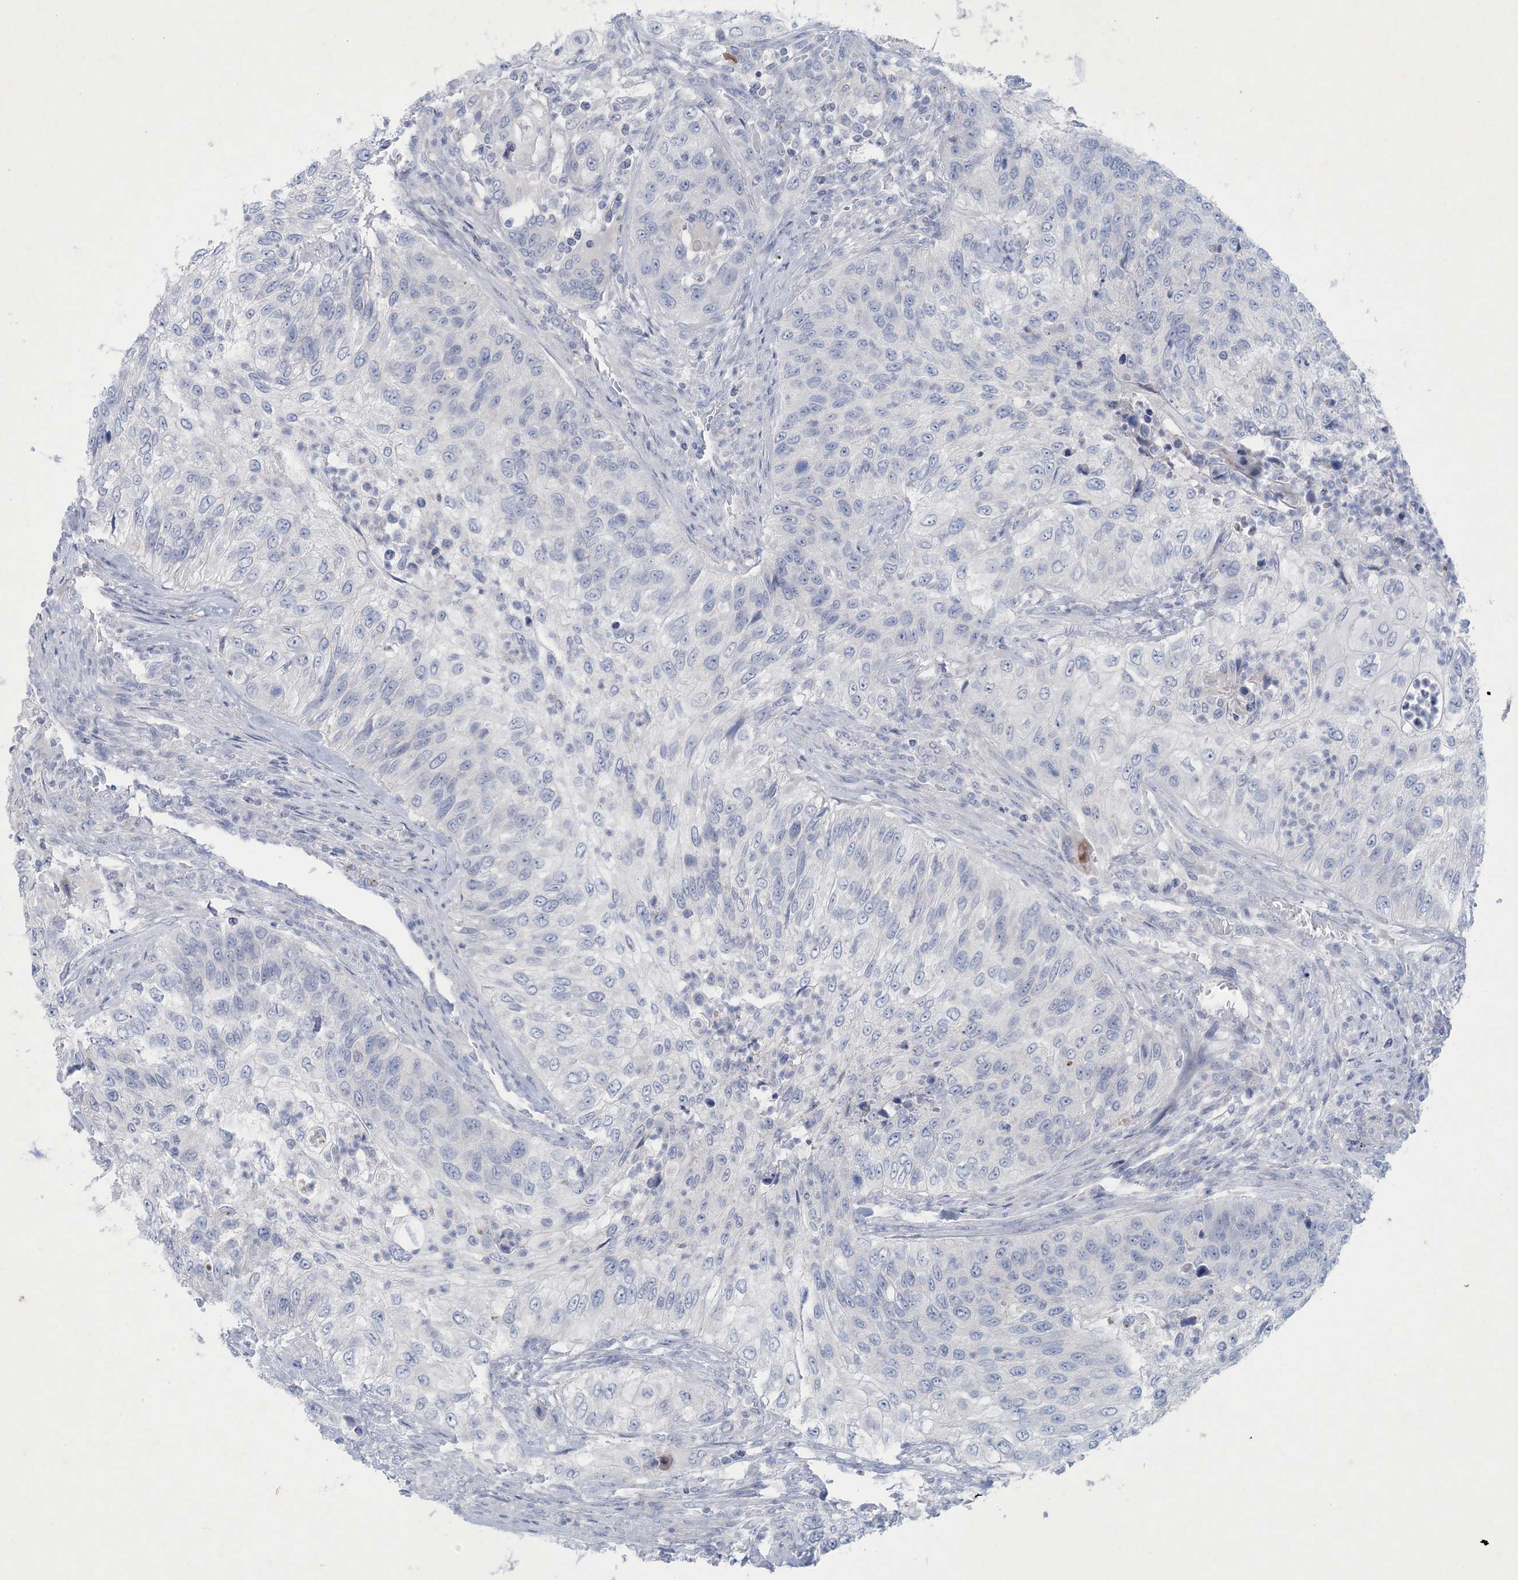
{"staining": {"intensity": "negative", "quantity": "none", "location": "none"}, "tissue": "urothelial cancer", "cell_type": "Tumor cells", "image_type": "cancer", "snomed": [{"axis": "morphology", "description": "Urothelial carcinoma, High grade"}, {"axis": "topography", "description": "Urinary bladder"}], "caption": "This is an immunohistochemistry photomicrograph of human high-grade urothelial carcinoma. There is no staining in tumor cells.", "gene": "GABRG1", "patient": {"sex": "female", "age": 60}}